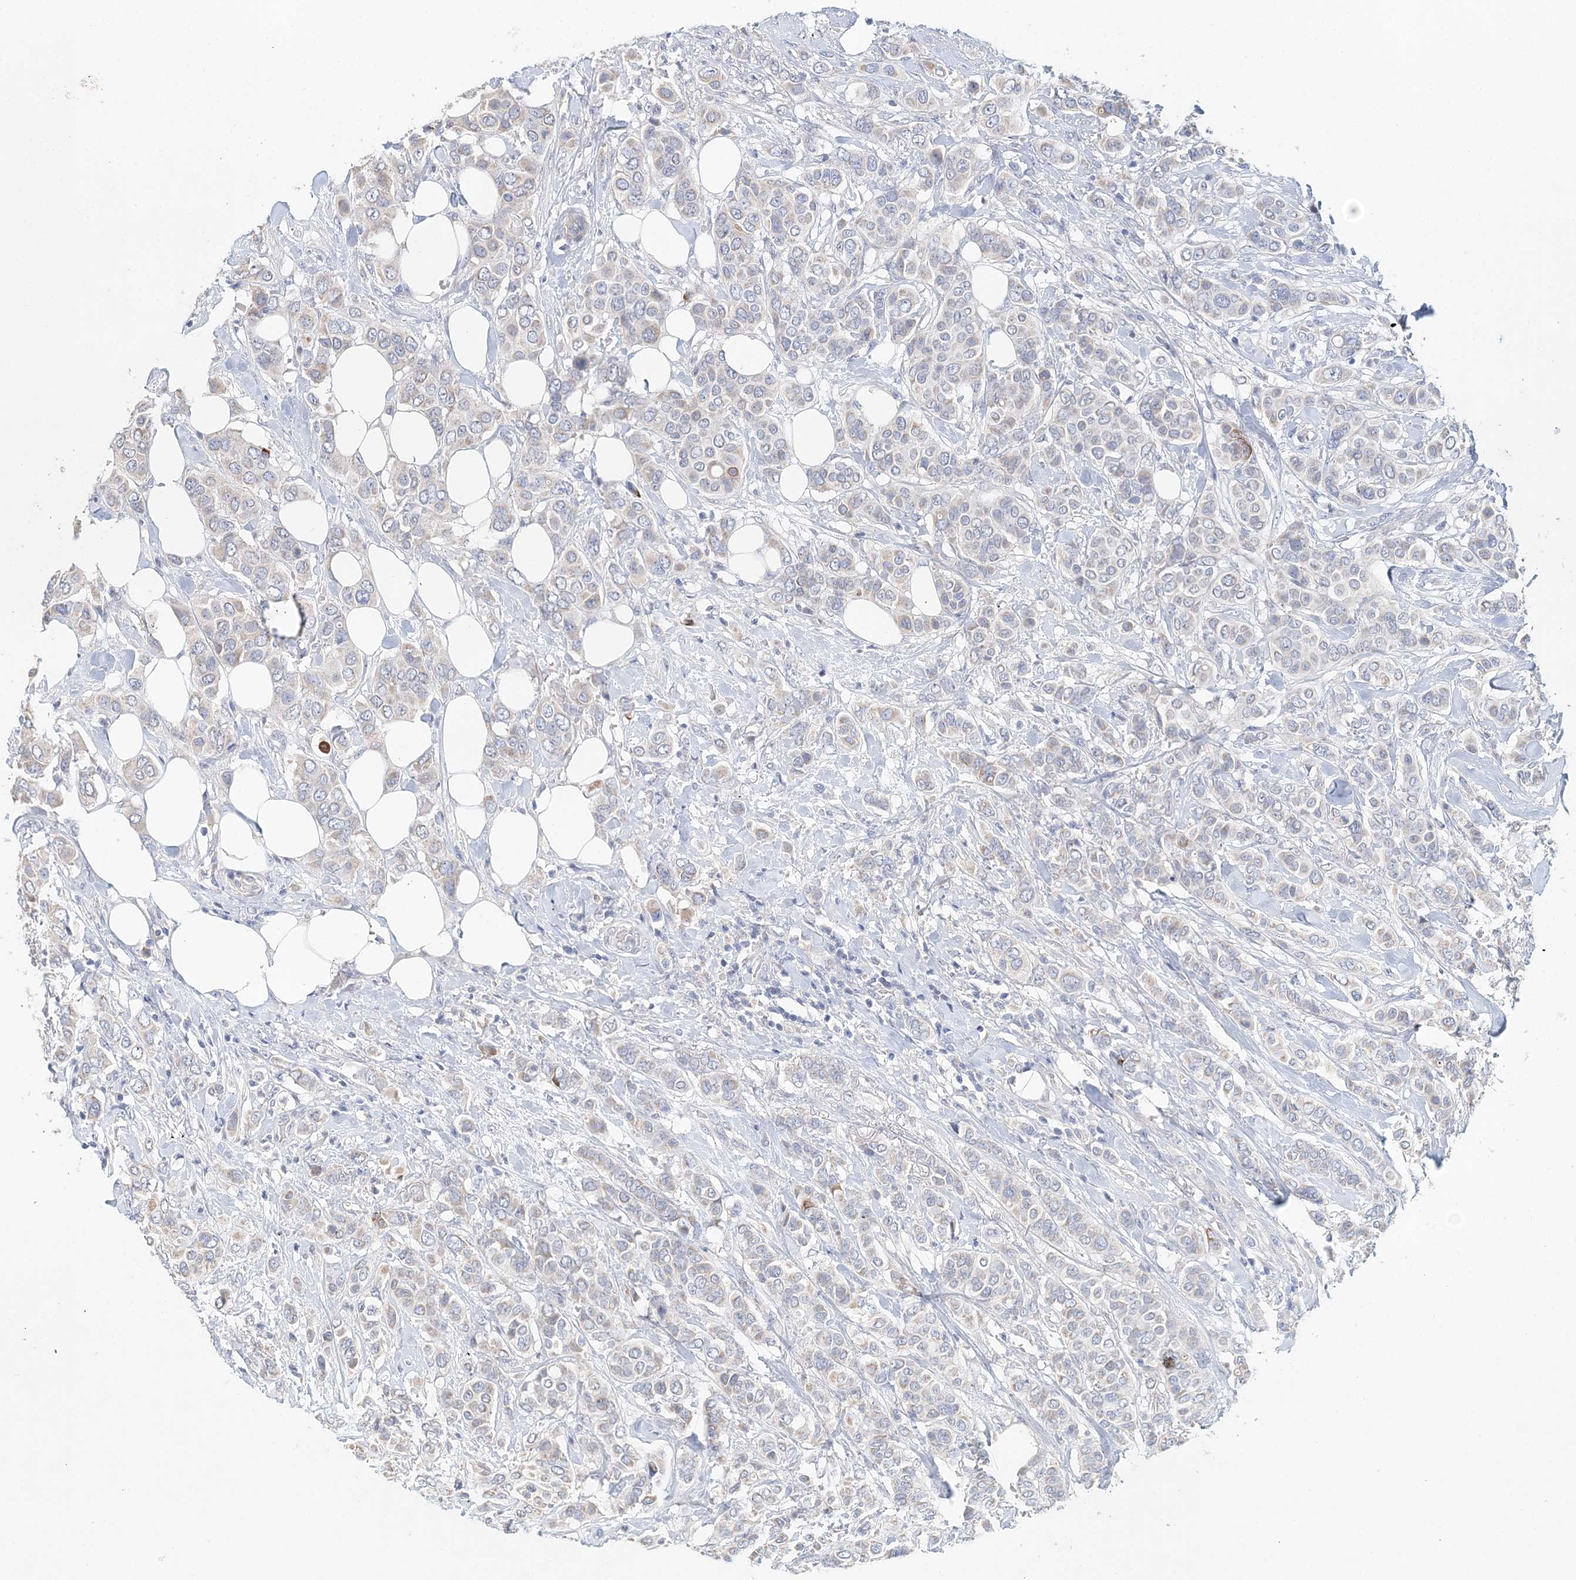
{"staining": {"intensity": "weak", "quantity": "<25%", "location": "cytoplasmic/membranous"}, "tissue": "breast cancer", "cell_type": "Tumor cells", "image_type": "cancer", "snomed": [{"axis": "morphology", "description": "Lobular carcinoma"}, {"axis": "topography", "description": "Breast"}], "caption": "DAB (3,3'-diaminobenzidine) immunohistochemical staining of breast cancer (lobular carcinoma) exhibits no significant staining in tumor cells. (DAB (3,3'-diaminobenzidine) immunohistochemistry visualized using brightfield microscopy, high magnification).", "gene": "LRRIQ4", "patient": {"sex": "female", "age": 51}}